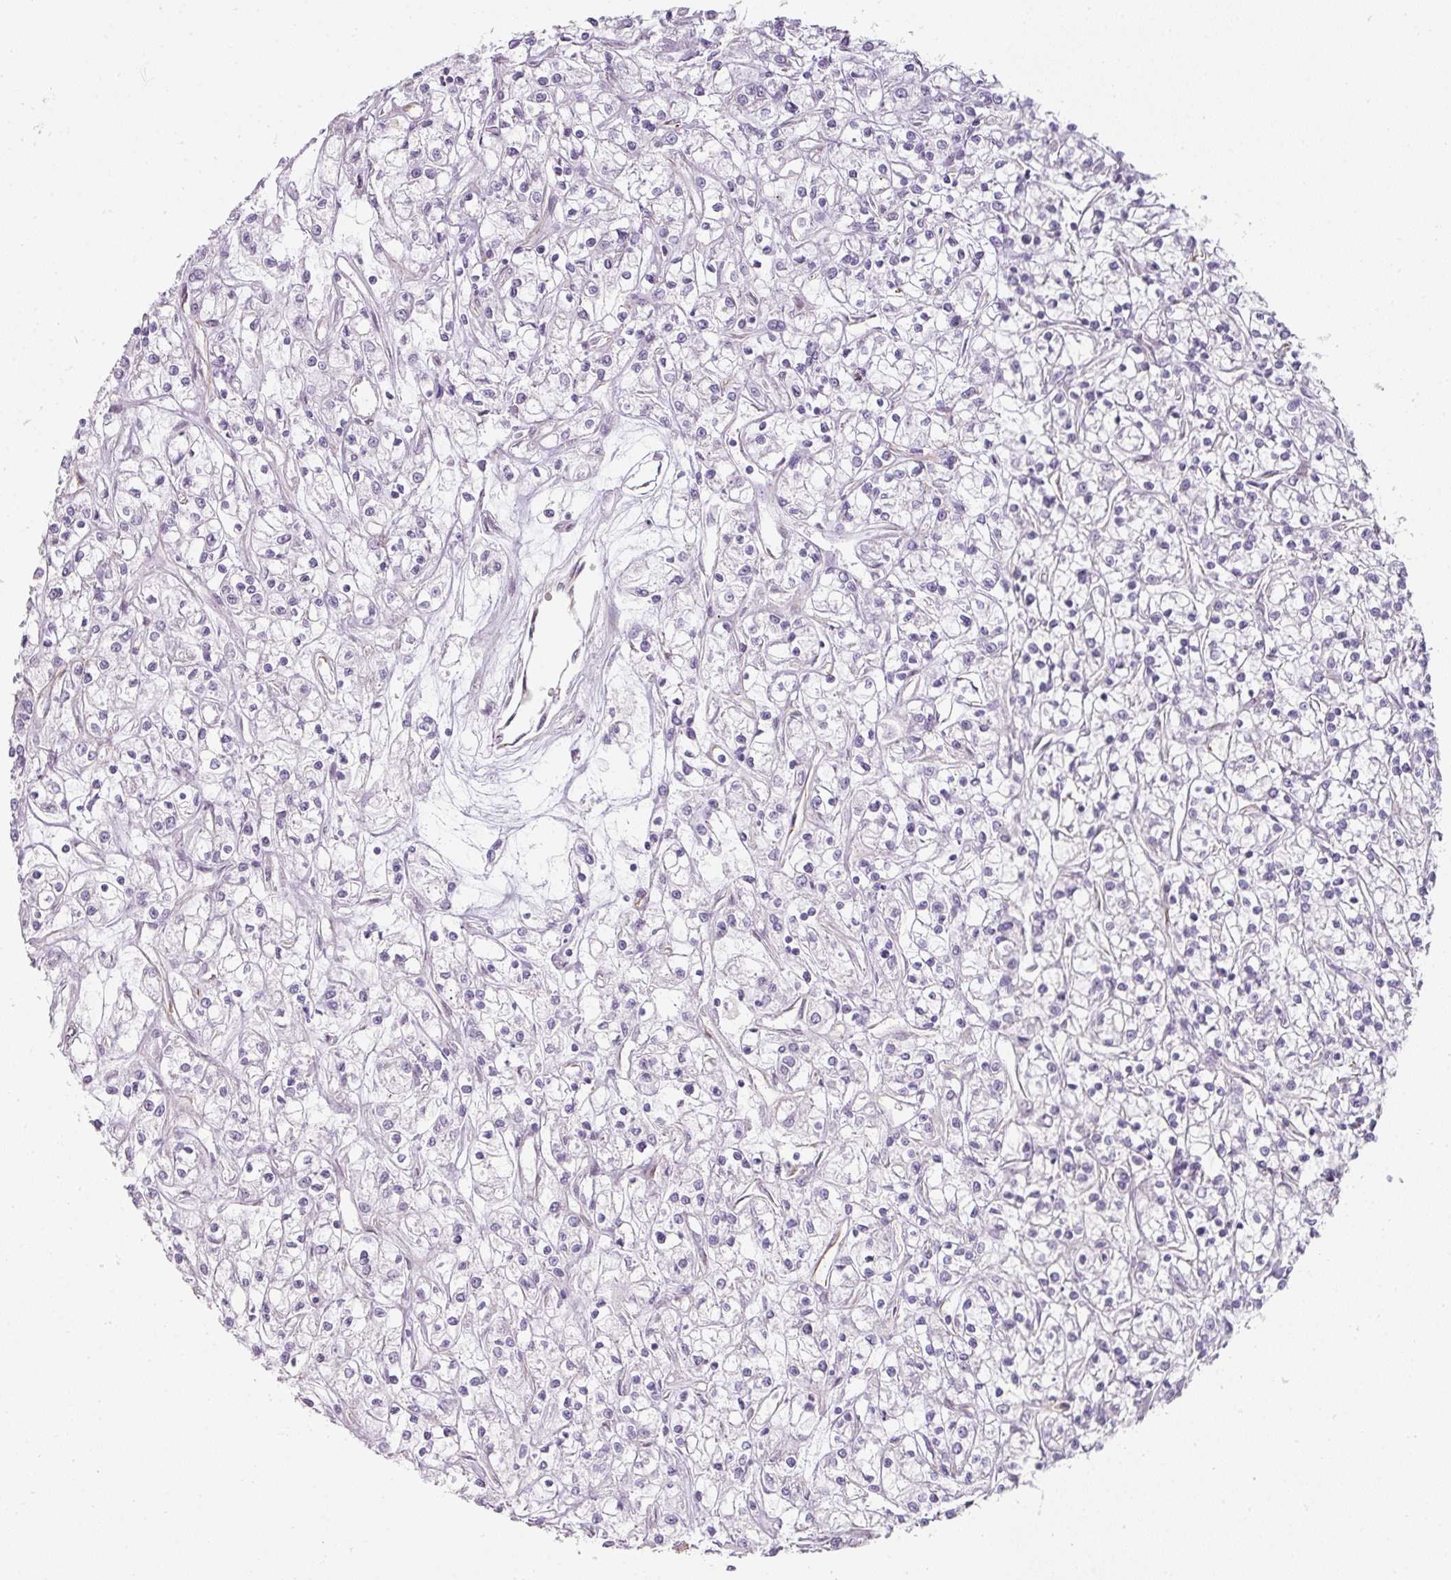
{"staining": {"intensity": "negative", "quantity": "none", "location": "none"}, "tissue": "renal cancer", "cell_type": "Tumor cells", "image_type": "cancer", "snomed": [{"axis": "morphology", "description": "Adenocarcinoma, NOS"}, {"axis": "topography", "description": "Kidney"}], "caption": "Histopathology image shows no significant protein positivity in tumor cells of renal adenocarcinoma. (DAB (3,3'-diaminobenzidine) immunohistochemistry visualized using brightfield microscopy, high magnification).", "gene": "ATP8B2", "patient": {"sex": "female", "age": 59}}